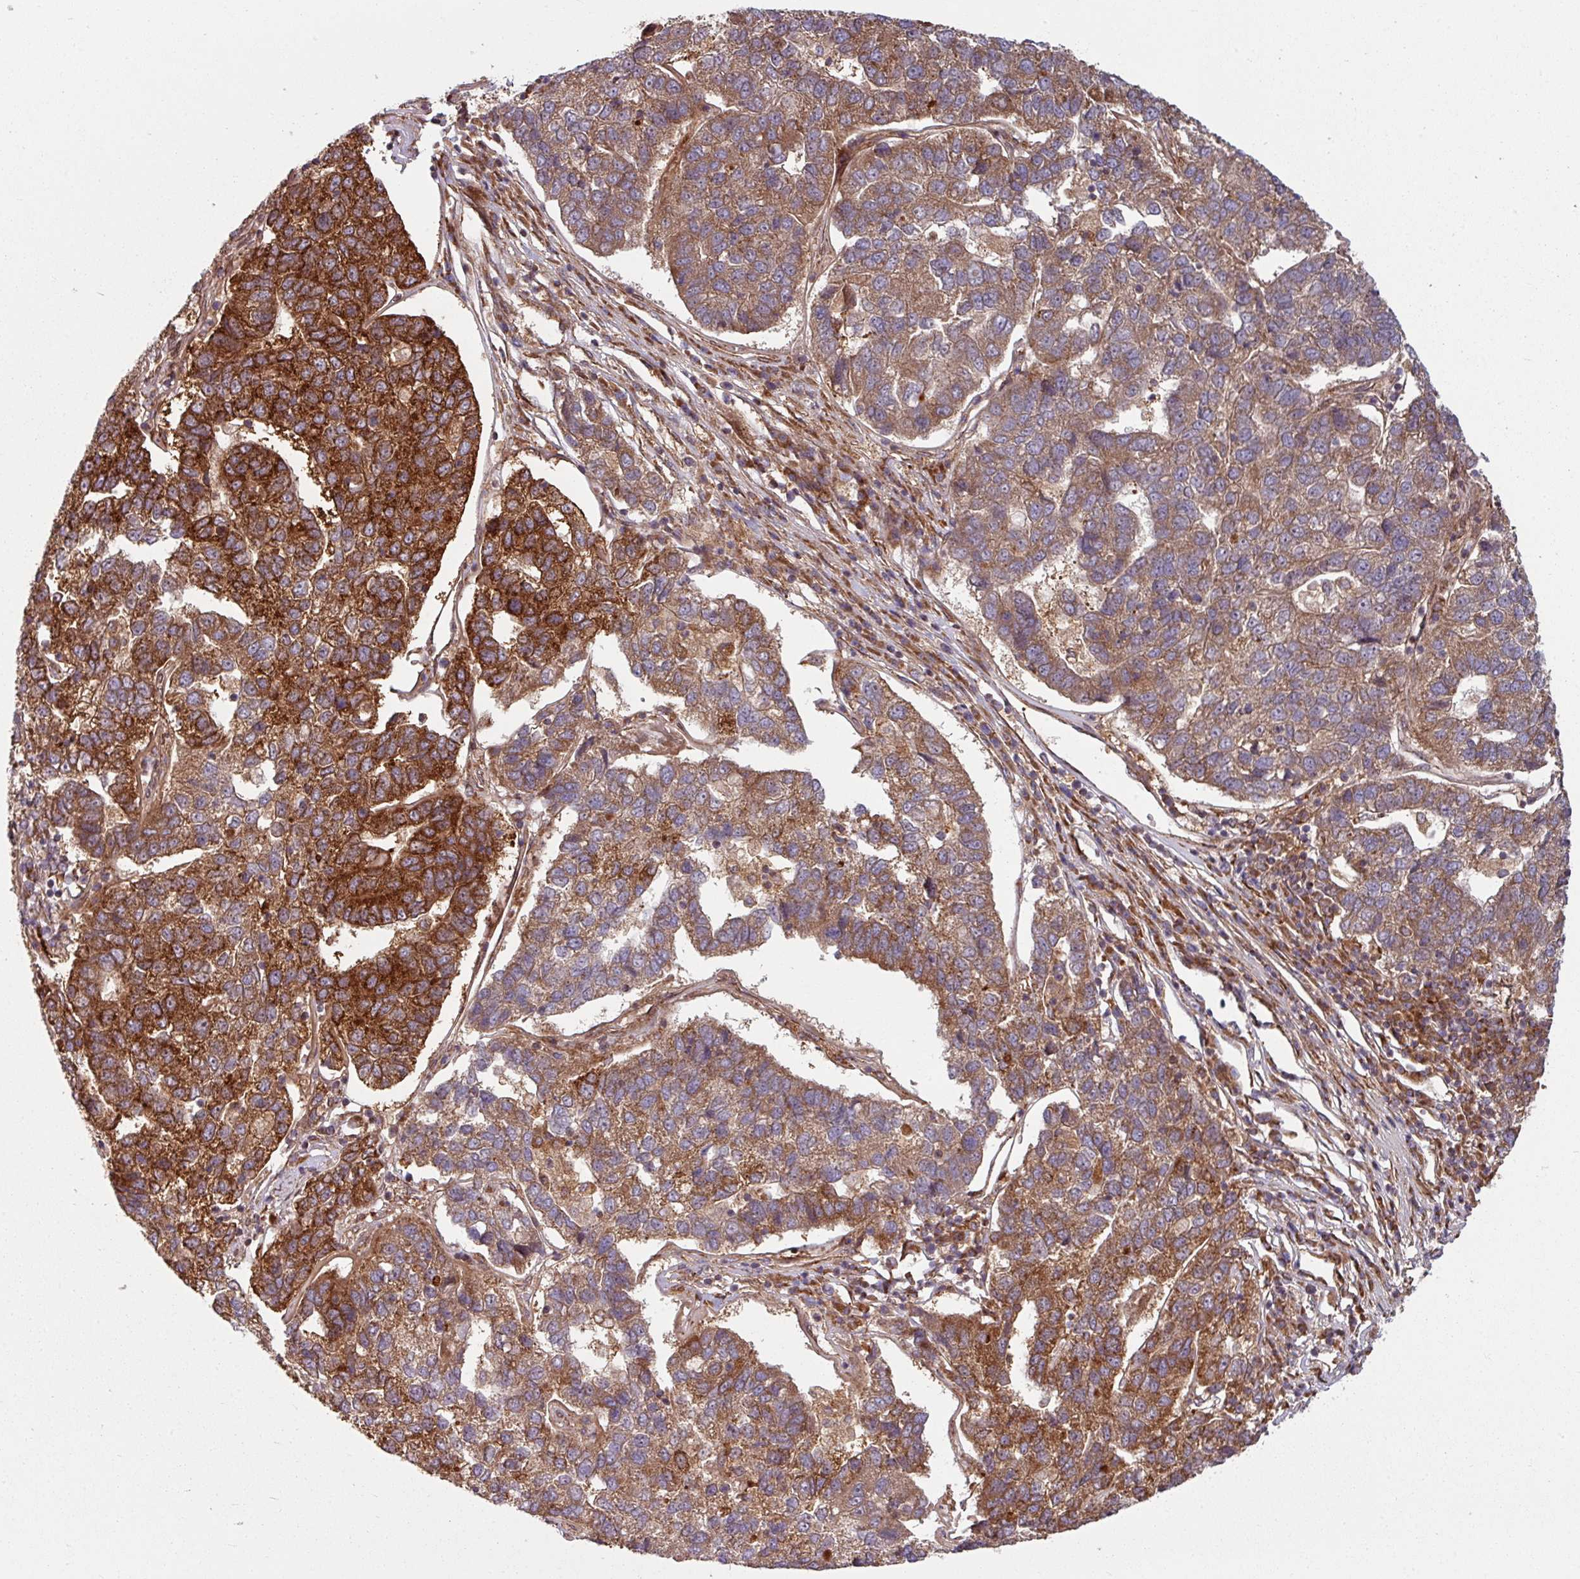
{"staining": {"intensity": "strong", "quantity": ">75%", "location": "cytoplasmic/membranous"}, "tissue": "pancreatic cancer", "cell_type": "Tumor cells", "image_type": "cancer", "snomed": [{"axis": "morphology", "description": "Adenocarcinoma, NOS"}, {"axis": "topography", "description": "Pancreas"}], "caption": "This is a histology image of immunohistochemistry (IHC) staining of adenocarcinoma (pancreatic), which shows strong staining in the cytoplasmic/membranous of tumor cells.", "gene": "RAB5A", "patient": {"sex": "female", "age": 61}}